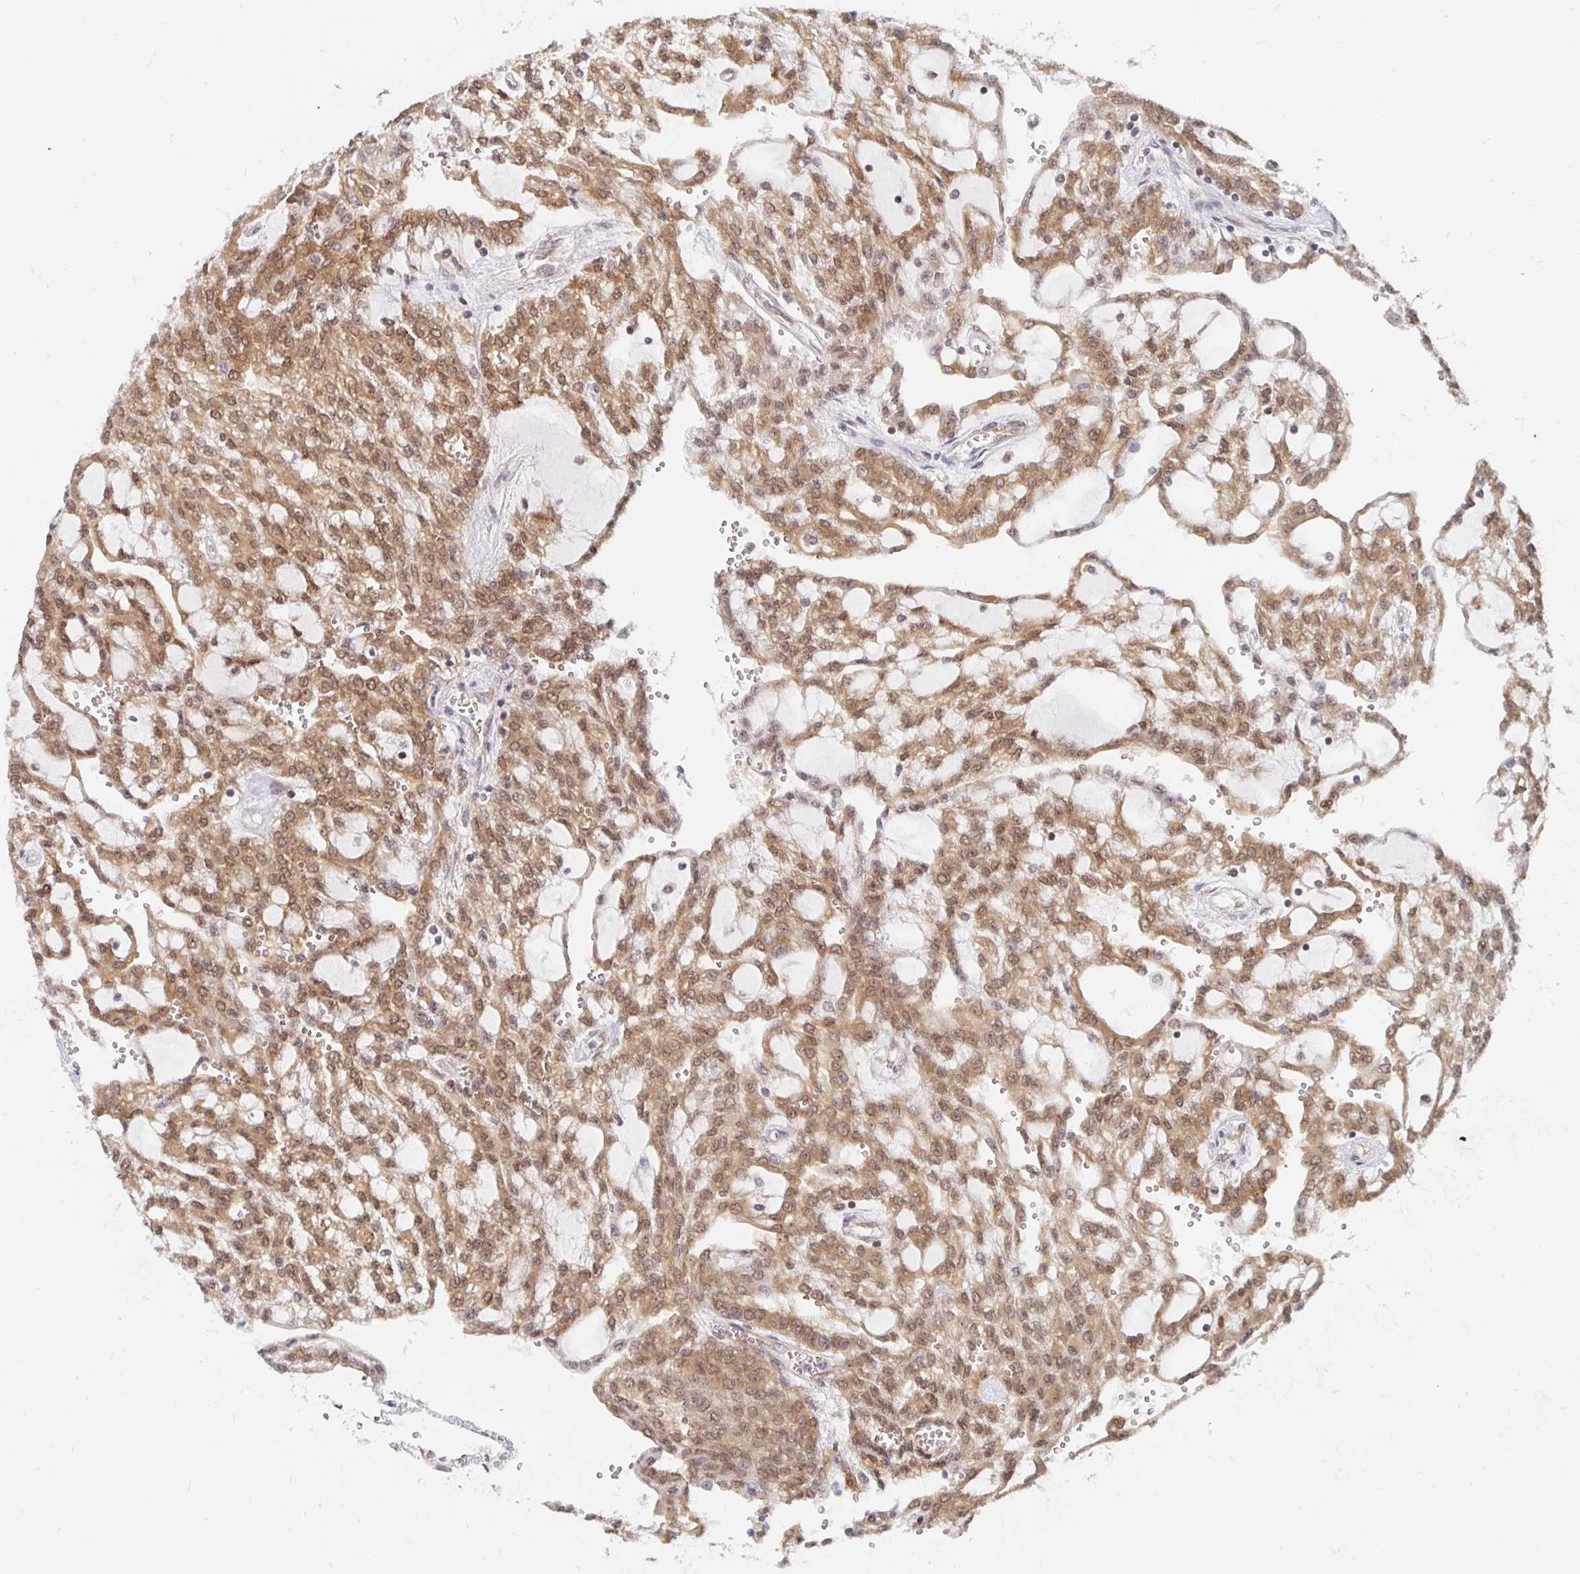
{"staining": {"intensity": "moderate", "quantity": ">75%", "location": "cytoplasmic/membranous,nuclear"}, "tissue": "renal cancer", "cell_type": "Tumor cells", "image_type": "cancer", "snomed": [{"axis": "morphology", "description": "Adenocarcinoma, NOS"}, {"axis": "topography", "description": "Kidney"}], "caption": "High-magnification brightfield microscopy of renal adenocarcinoma stained with DAB (3,3'-diaminobenzidine) (brown) and counterstained with hematoxylin (blue). tumor cells exhibit moderate cytoplasmic/membranous and nuclear expression is identified in about>75% of cells.", "gene": "PDAP1", "patient": {"sex": "male", "age": 63}}